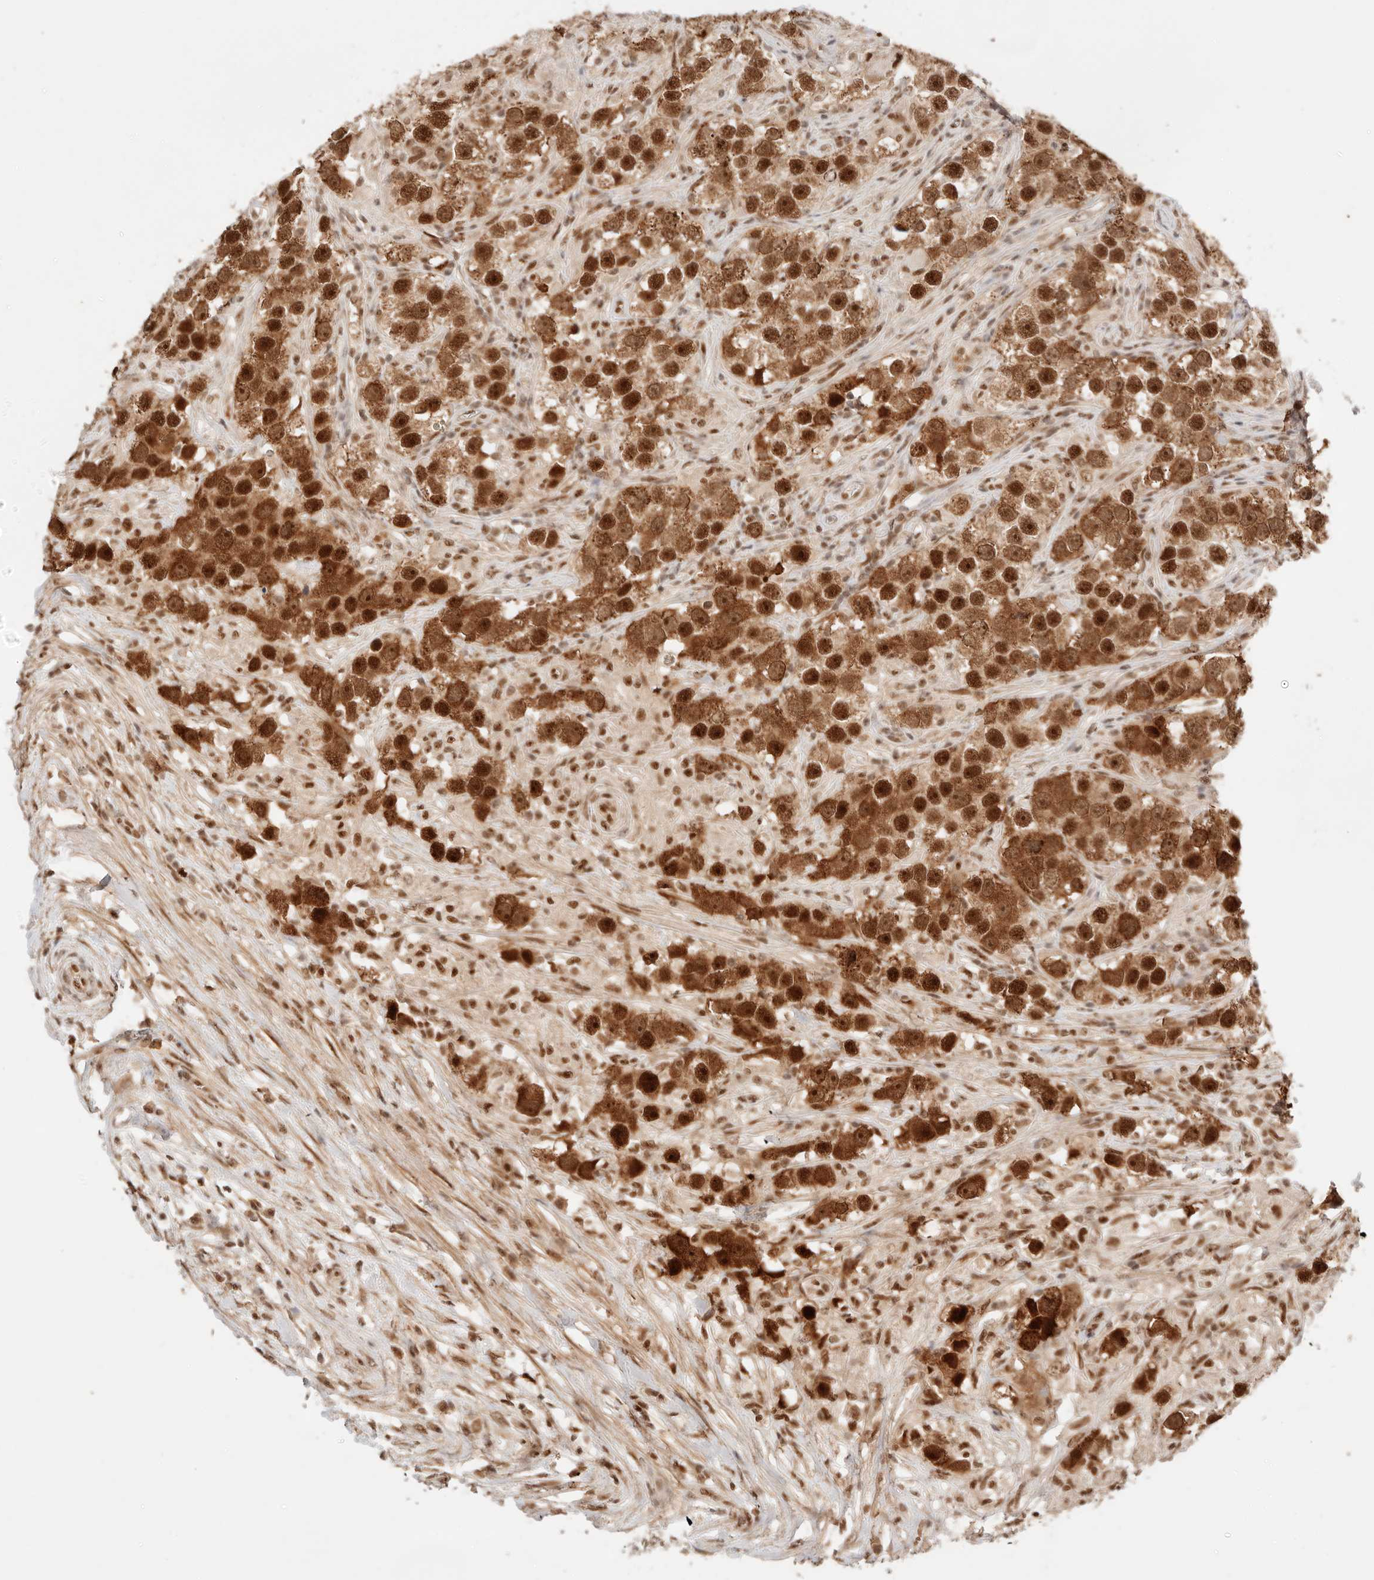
{"staining": {"intensity": "strong", "quantity": ">75%", "location": "cytoplasmic/membranous,nuclear"}, "tissue": "testis cancer", "cell_type": "Tumor cells", "image_type": "cancer", "snomed": [{"axis": "morphology", "description": "Seminoma, NOS"}, {"axis": "topography", "description": "Testis"}], "caption": "This is an image of immunohistochemistry (IHC) staining of testis cancer, which shows strong staining in the cytoplasmic/membranous and nuclear of tumor cells.", "gene": "GTF2E2", "patient": {"sex": "male", "age": 49}}